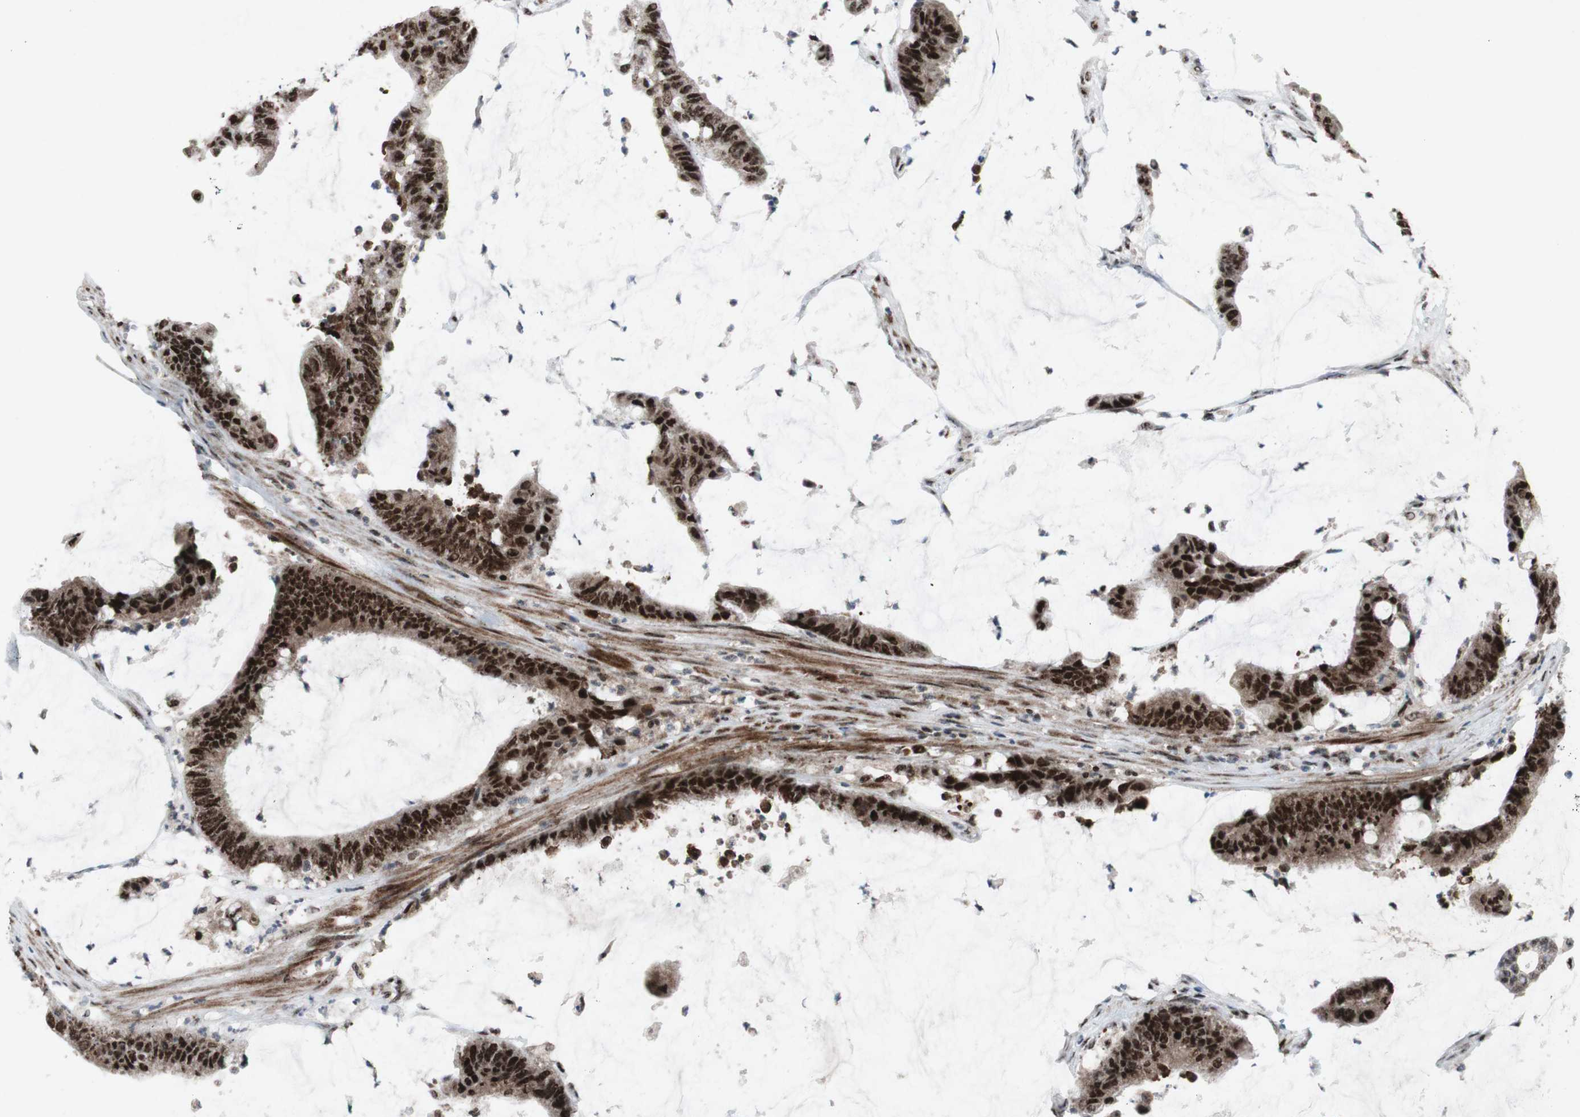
{"staining": {"intensity": "strong", "quantity": ">75%", "location": "nuclear"}, "tissue": "colorectal cancer", "cell_type": "Tumor cells", "image_type": "cancer", "snomed": [{"axis": "morphology", "description": "Adenocarcinoma, NOS"}, {"axis": "topography", "description": "Rectum"}], "caption": "Human colorectal cancer (adenocarcinoma) stained for a protein (brown) shows strong nuclear positive positivity in approximately >75% of tumor cells.", "gene": "POLR1A", "patient": {"sex": "female", "age": 66}}